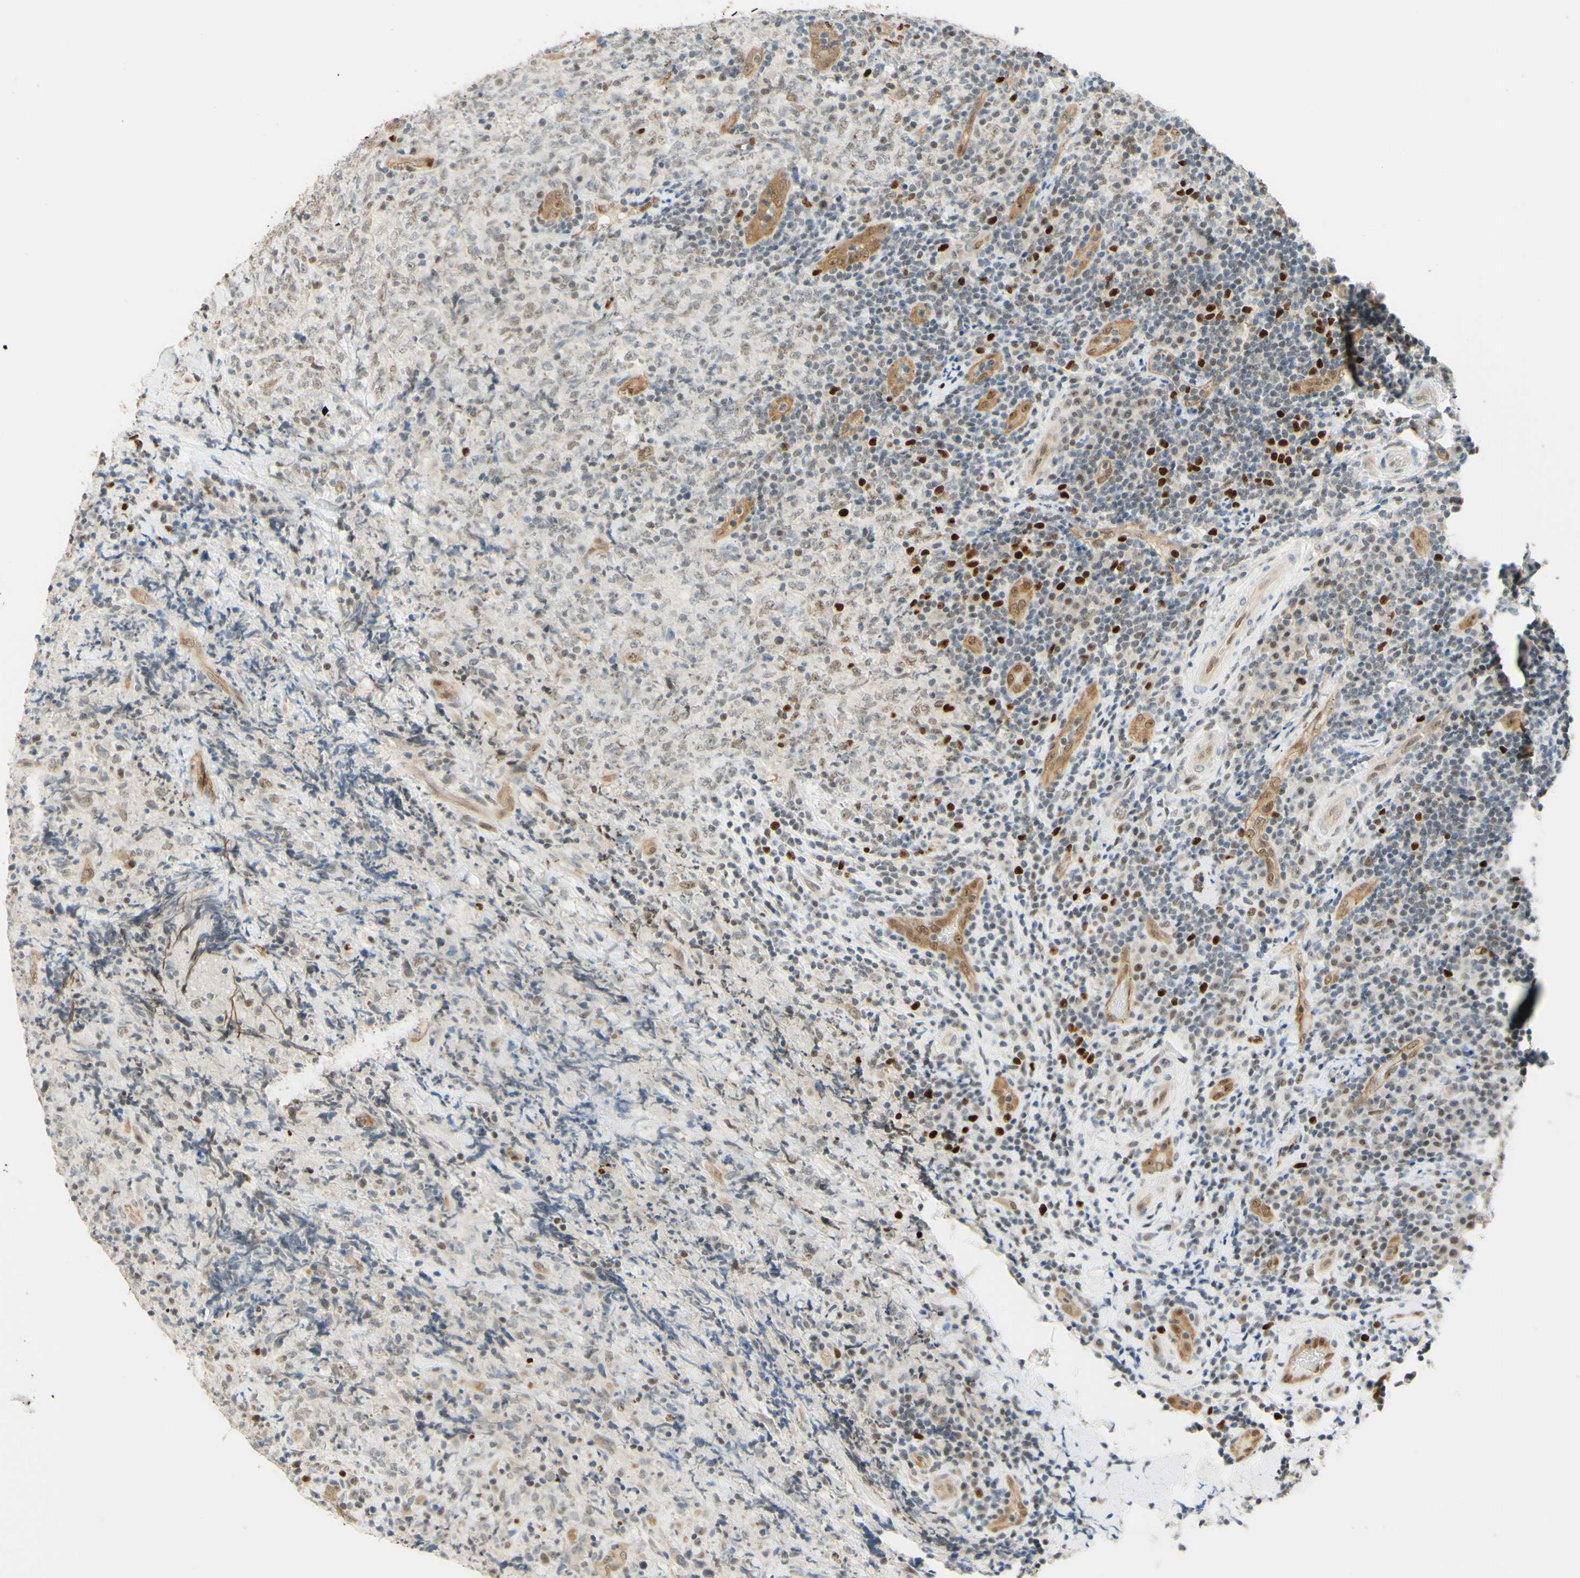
{"staining": {"intensity": "weak", "quantity": "25%-75%", "location": "nuclear"}, "tissue": "lymphoma", "cell_type": "Tumor cells", "image_type": "cancer", "snomed": [{"axis": "morphology", "description": "Malignant lymphoma, non-Hodgkin's type, High grade"}, {"axis": "topography", "description": "Tonsil"}], "caption": "Approximately 25%-75% of tumor cells in lymphoma show weak nuclear protein staining as visualized by brown immunohistochemical staining.", "gene": "POLB", "patient": {"sex": "female", "age": 36}}